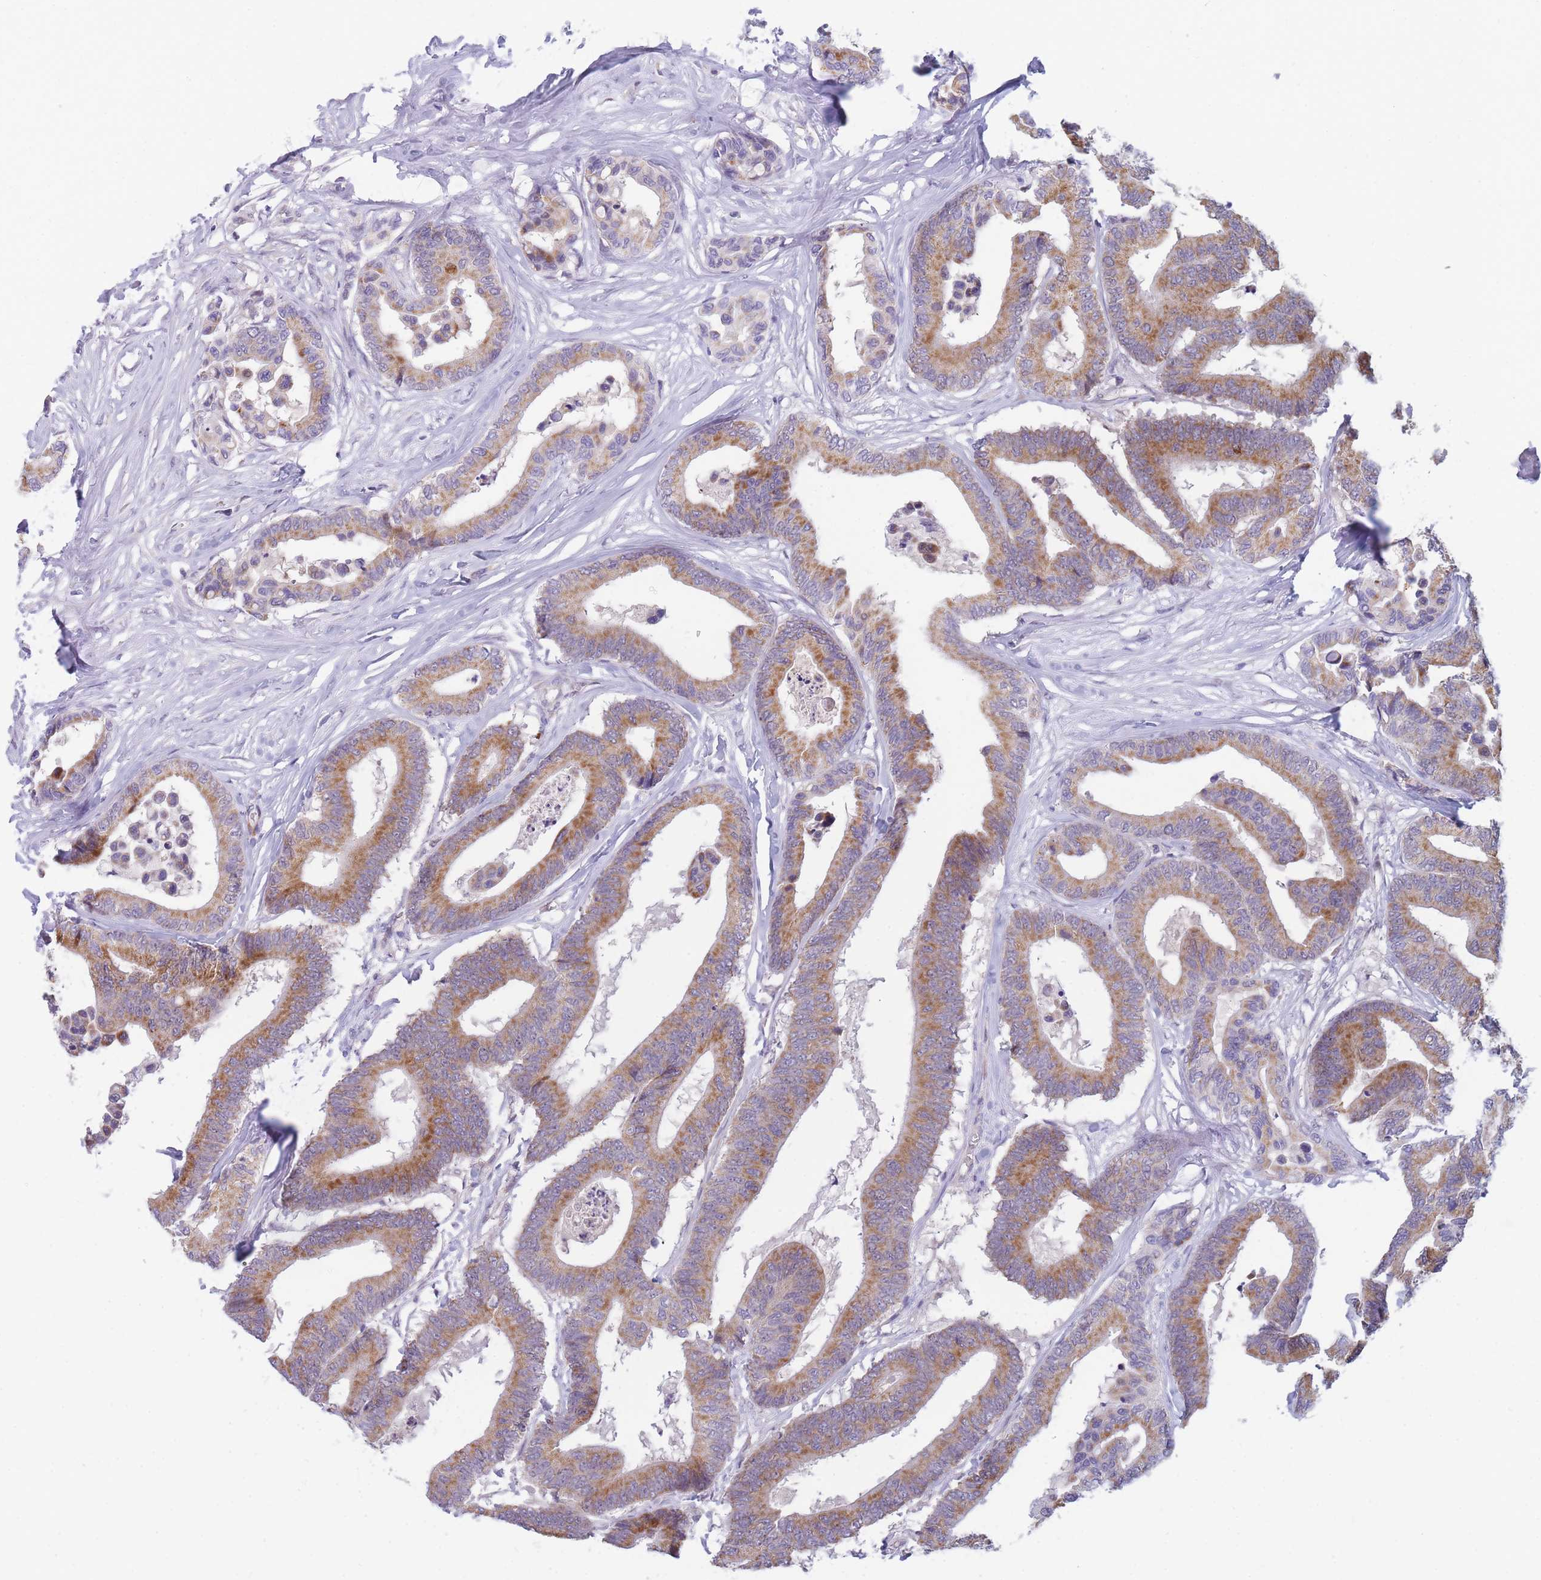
{"staining": {"intensity": "moderate", "quantity": ">75%", "location": "cytoplasmic/membranous"}, "tissue": "colorectal cancer", "cell_type": "Tumor cells", "image_type": "cancer", "snomed": [{"axis": "morphology", "description": "Normal tissue, NOS"}, {"axis": "morphology", "description": "Adenocarcinoma, NOS"}, {"axis": "topography", "description": "Colon"}], "caption": "Colorectal cancer (adenocarcinoma) tissue exhibits moderate cytoplasmic/membranous positivity in approximately >75% of tumor cells (DAB (3,3'-diaminobenzidine) IHC with brightfield microscopy, high magnification).", "gene": "DDX49", "patient": {"sex": "male", "age": 82}}